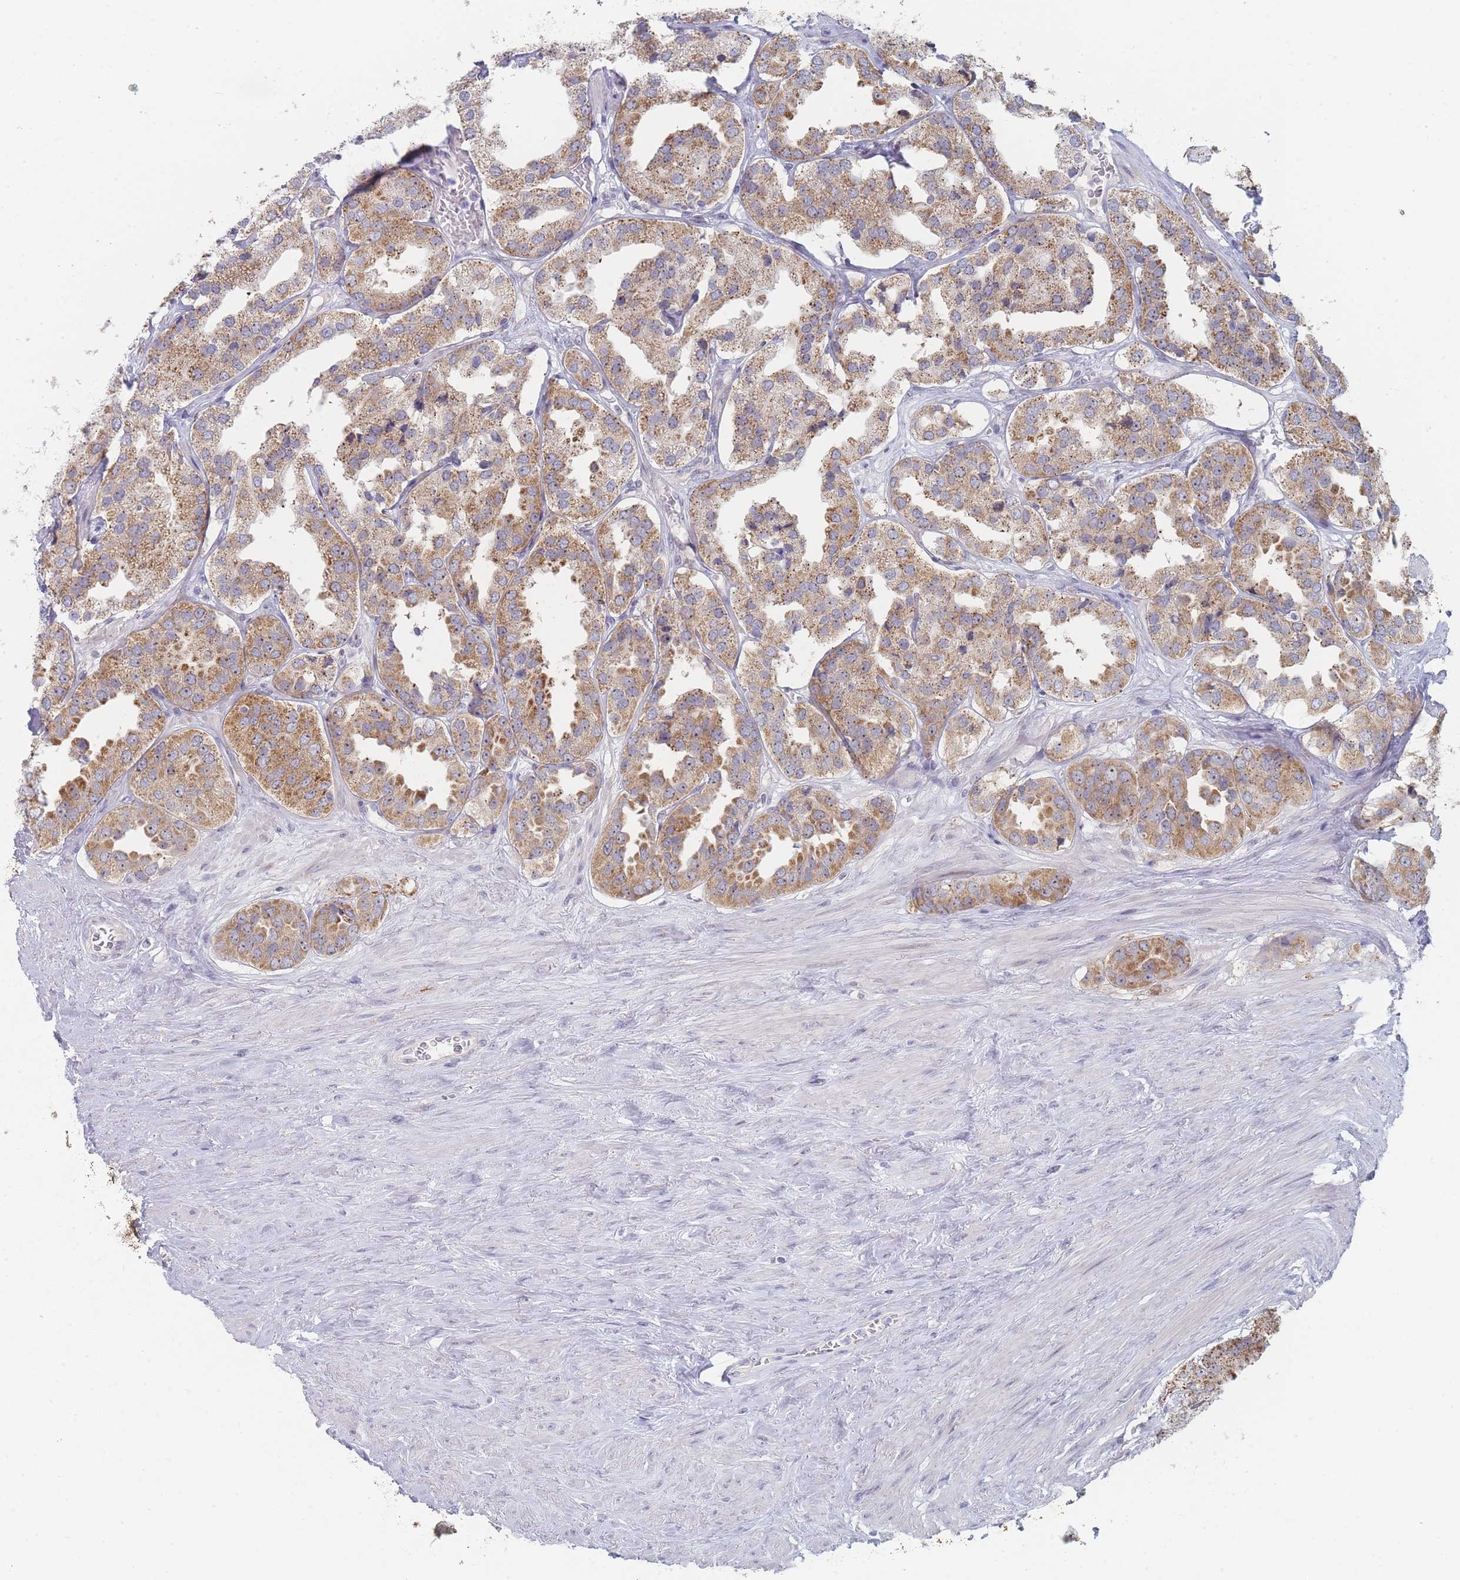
{"staining": {"intensity": "moderate", "quantity": "25%-75%", "location": "cytoplasmic/membranous"}, "tissue": "prostate cancer", "cell_type": "Tumor cells", "image_type": "cancer", "snomed": [{"axis": "morphology", "description": "Adenocarcinoma, High grade"}, {"axis": "topography", "description": "Prostate"}], "caption": "Moderate cytoplasmic/membranous protein expression is seen in about 25%-75% of tumor cells in prostate cancer (adenocarcinoma (high-grade)).", "gene": "RNF8", "patient": {"sex": "male", "age": 63}}